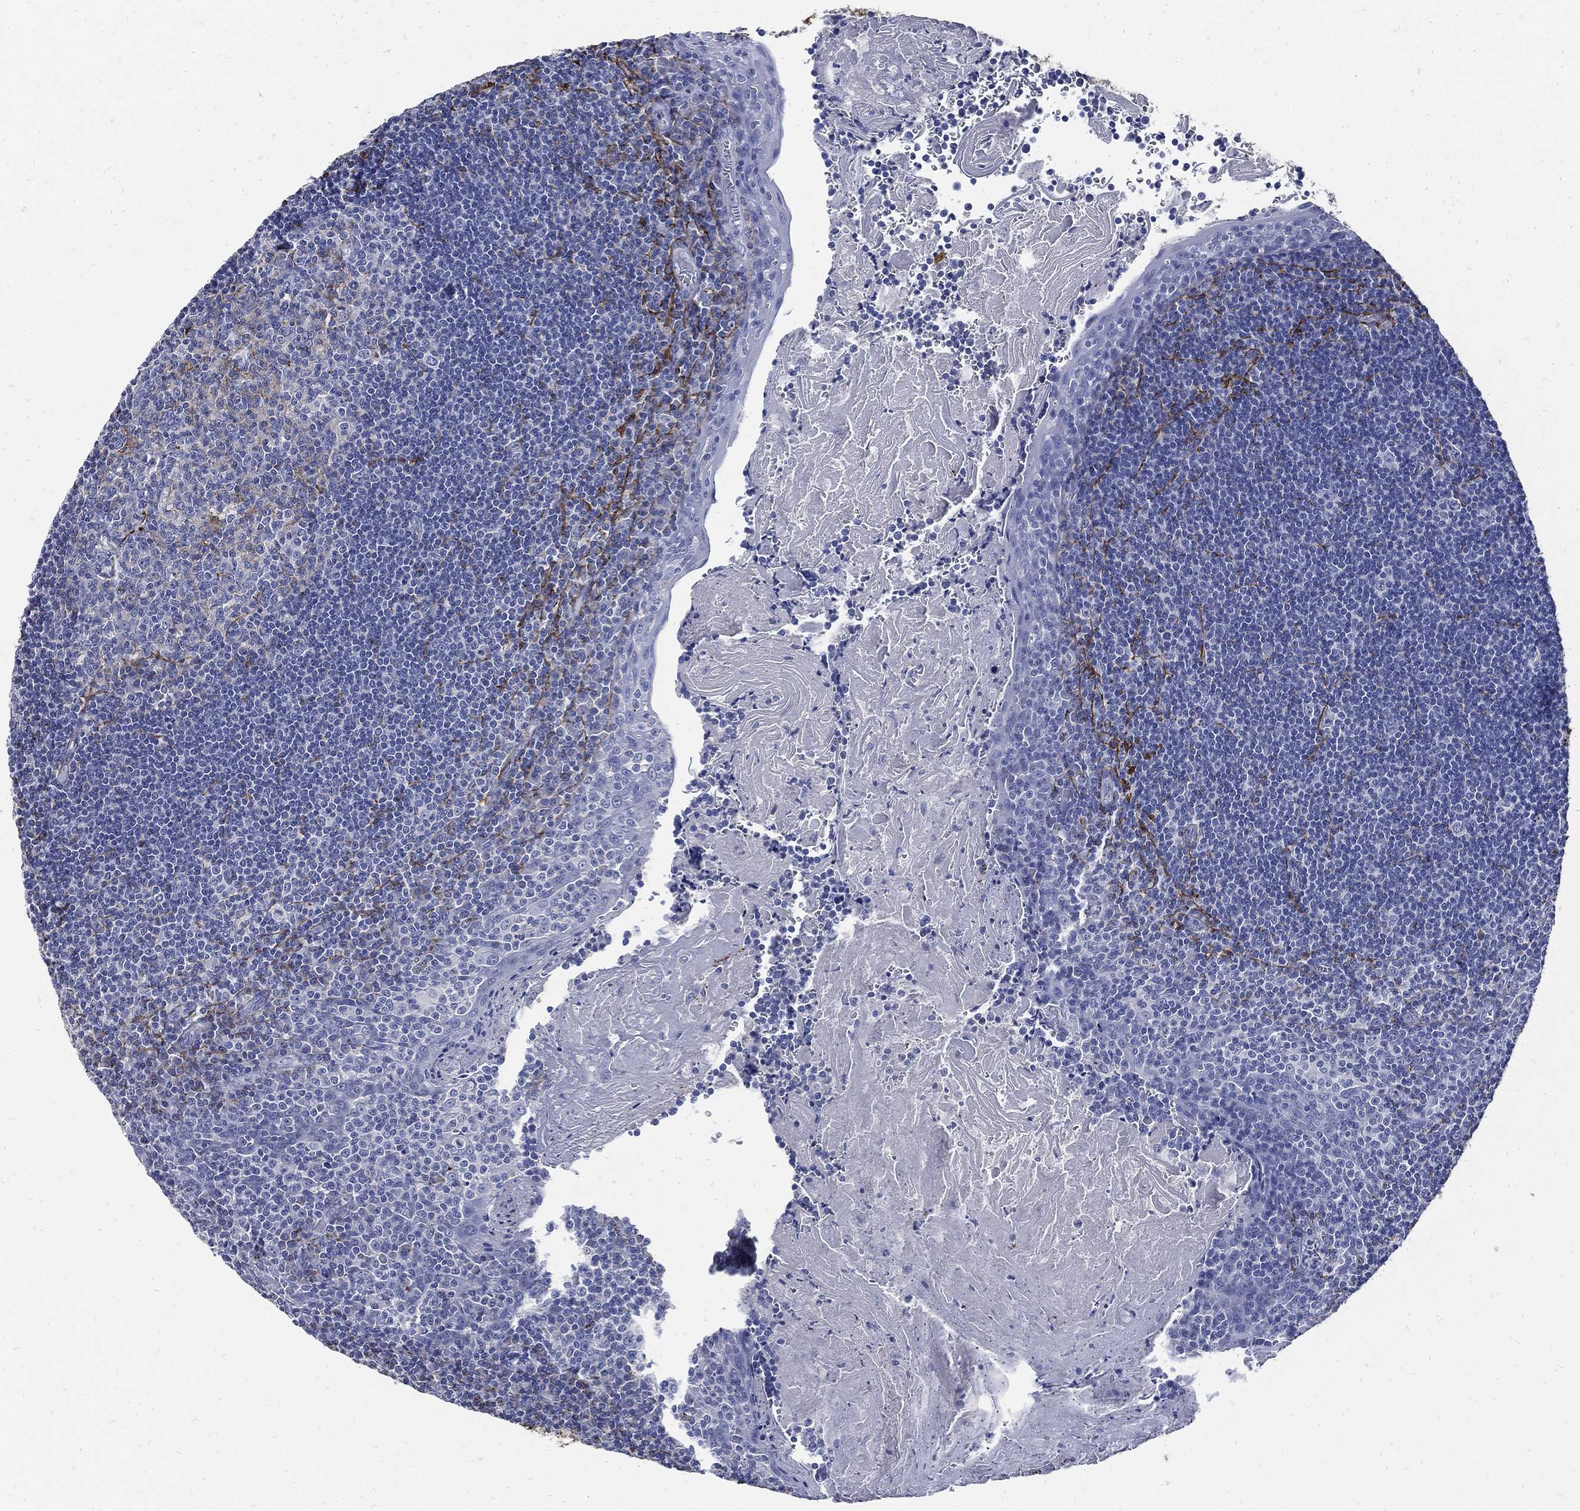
{"staining": {"intensity": "negative", "quantity": "none", "location": "none"}, "tissue": "tonsil", "cell_type": "Germinal center cells", "image_type": "normal", "snomed": [{"axis": "morphology", "description": "Normal tissue, NOS"}, {"axis": "morphology", "description": "Inflammation, NOS"}, {"axis": "topography", "description": "Tonsil"}], "caption": "DAB immunohistochemical staining of benign human tonsil reveals no significant expression in germinal center cells.", "gene": "FBN1", "patient": {"sex": "female", "age": 31}}